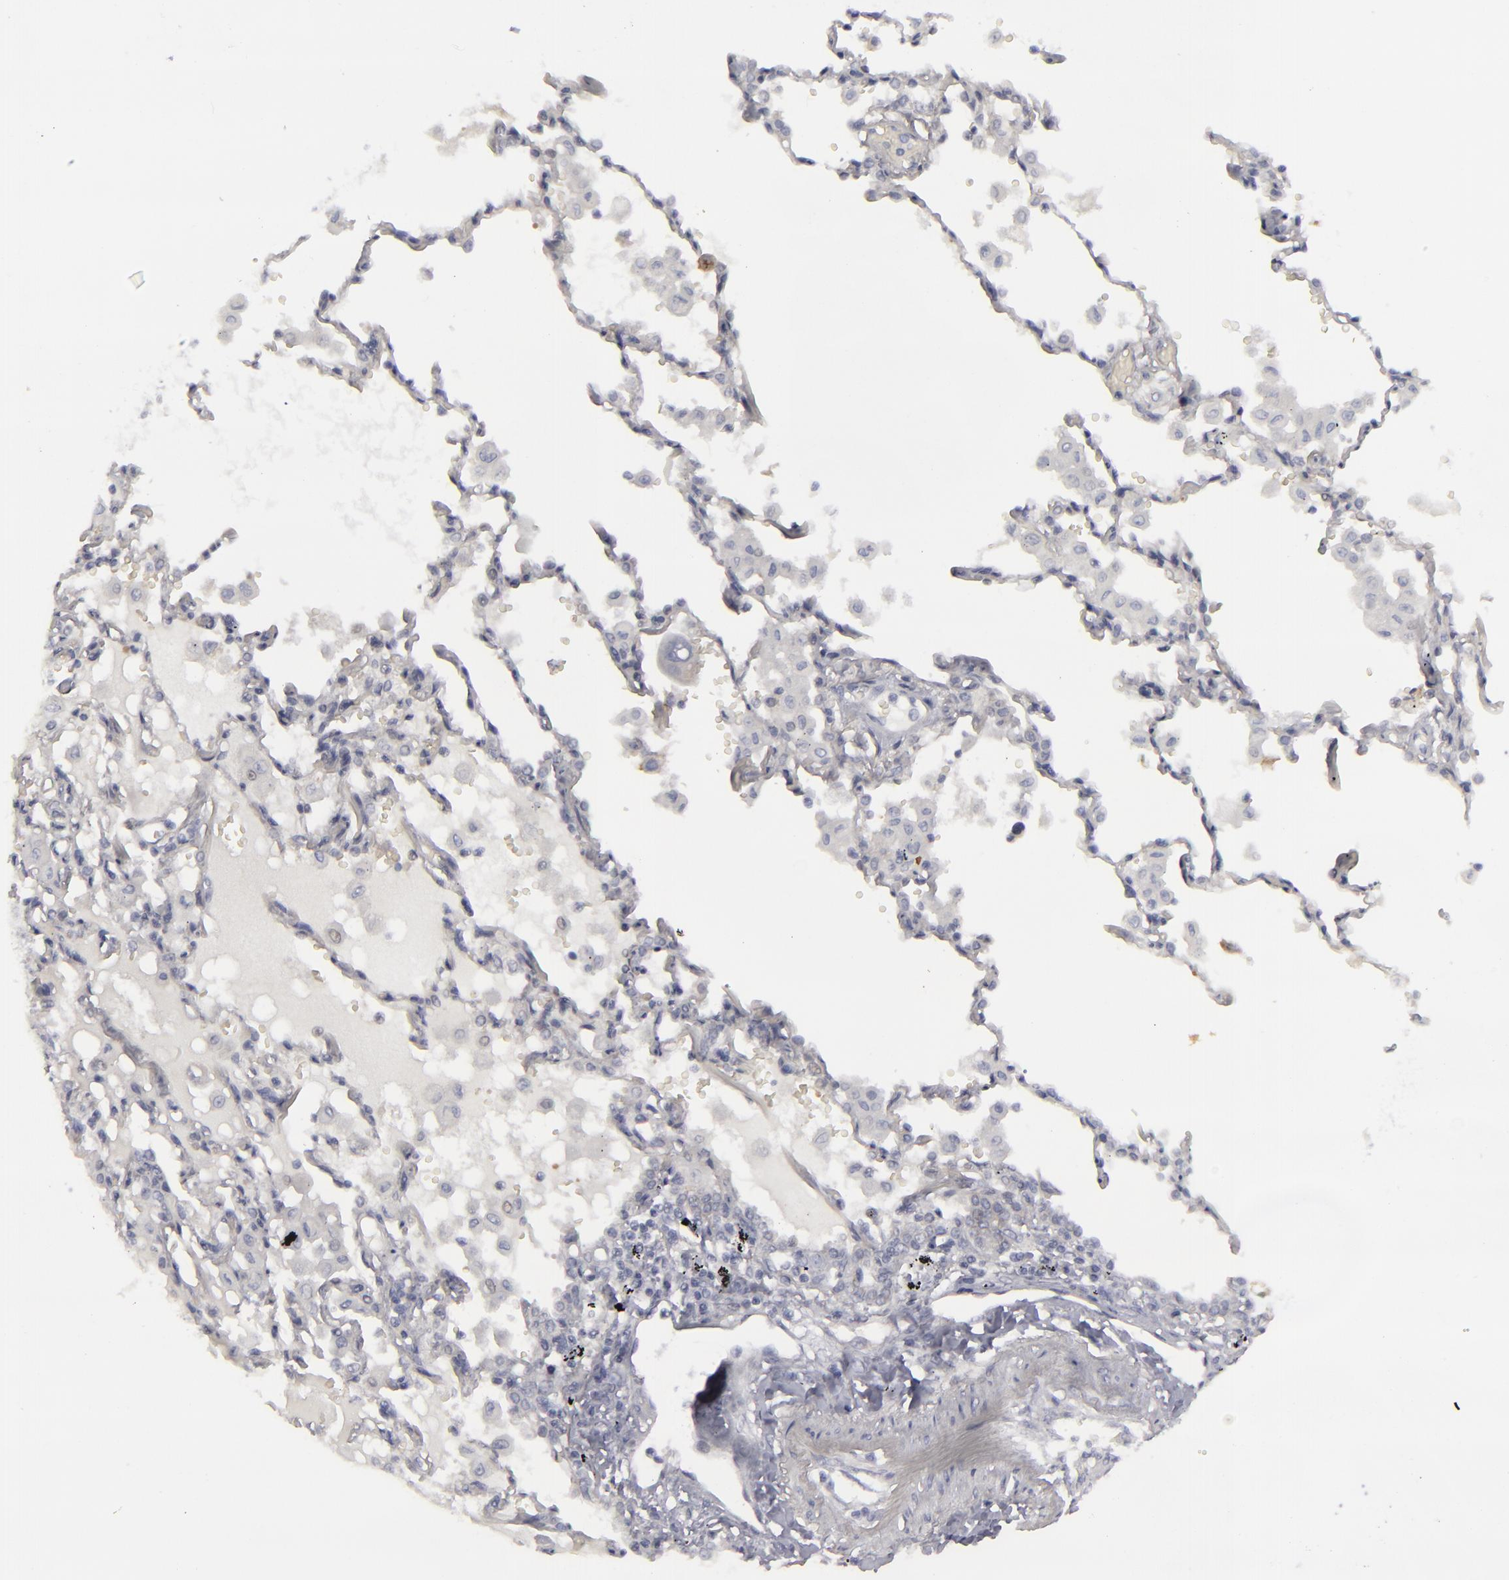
{"staining": {"intensity": "weak", "quantity": "<25%", "location": "none"}, "tissue": "lung cancer", "cell_type": "Tumor cells", "image_type": "cancer", "snomed": [{"axis": "morphology", "description": "Adenocarcinoma, NOS"}, {"axis": "topography", "description": "Lung"}], "caption": "Histopathology image shows no protein staining in tumor cells of lung adenocarcinoma tissue.", "gene": "JUP", "patient": {"sex": "male", "age": 64}}